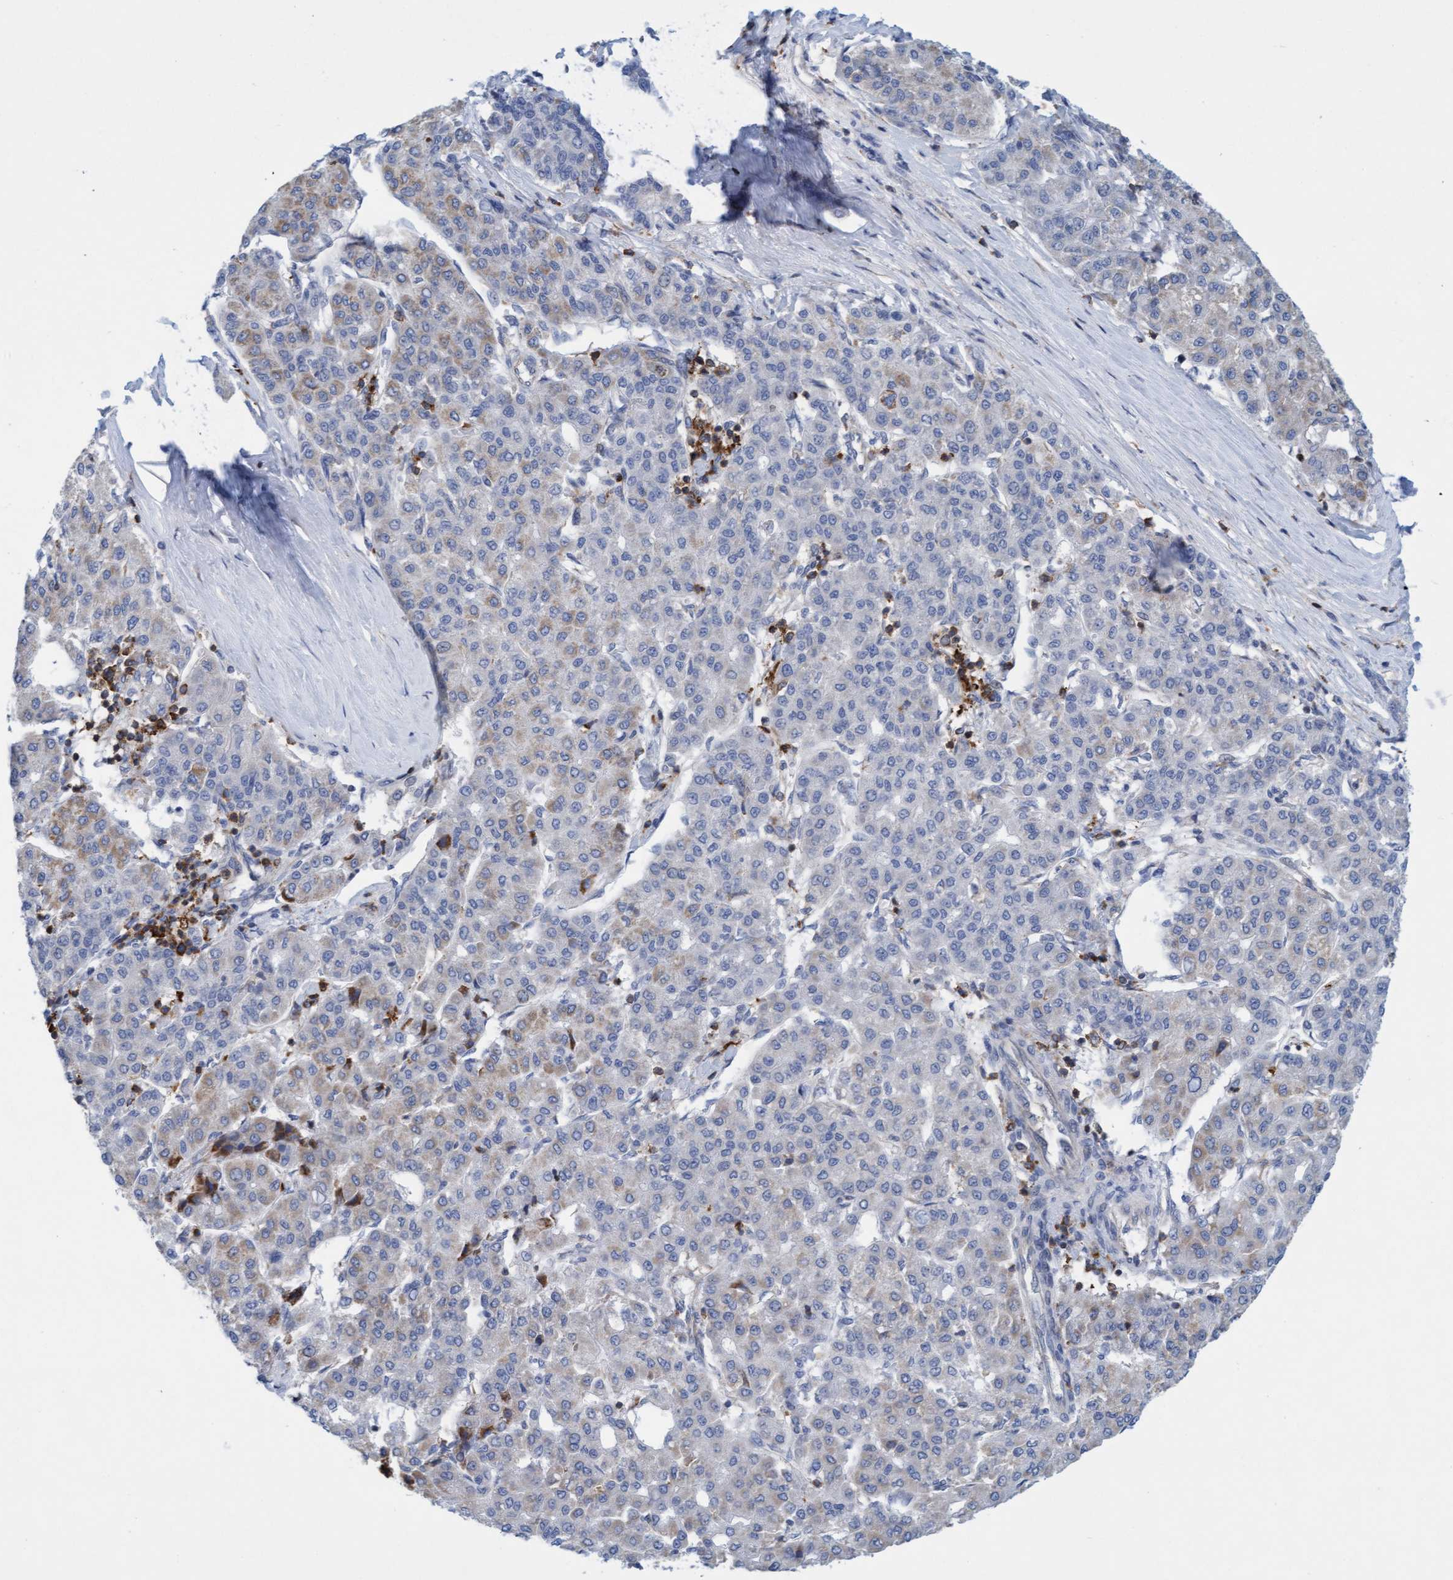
{"staining": {"intensity": "weak", "quantity": "25%-75%", "location": "cytoplasmic/membranous"}, "tissue": "liver cancer", "cell_type": "Tumor cells", "image_type": "cancer", "snomed": [{"axis": "morphology", "description": "Carcinoma, Hepatocellular, NOS"}, {"axis": "topography", "description": "Liver"}], "caption": "A high-resolution histopathology image shows immunohistochemistry staining of hepatocellular carcinoma (liver), which displays weak cytoplasmic/membranous expression in approximately 25%-75% of tumor cells. (Brightfield microscopy of DAB IHC at high magnification).", "gene": "FNBP1", "patient": {"sex": "male", "age": 65}}